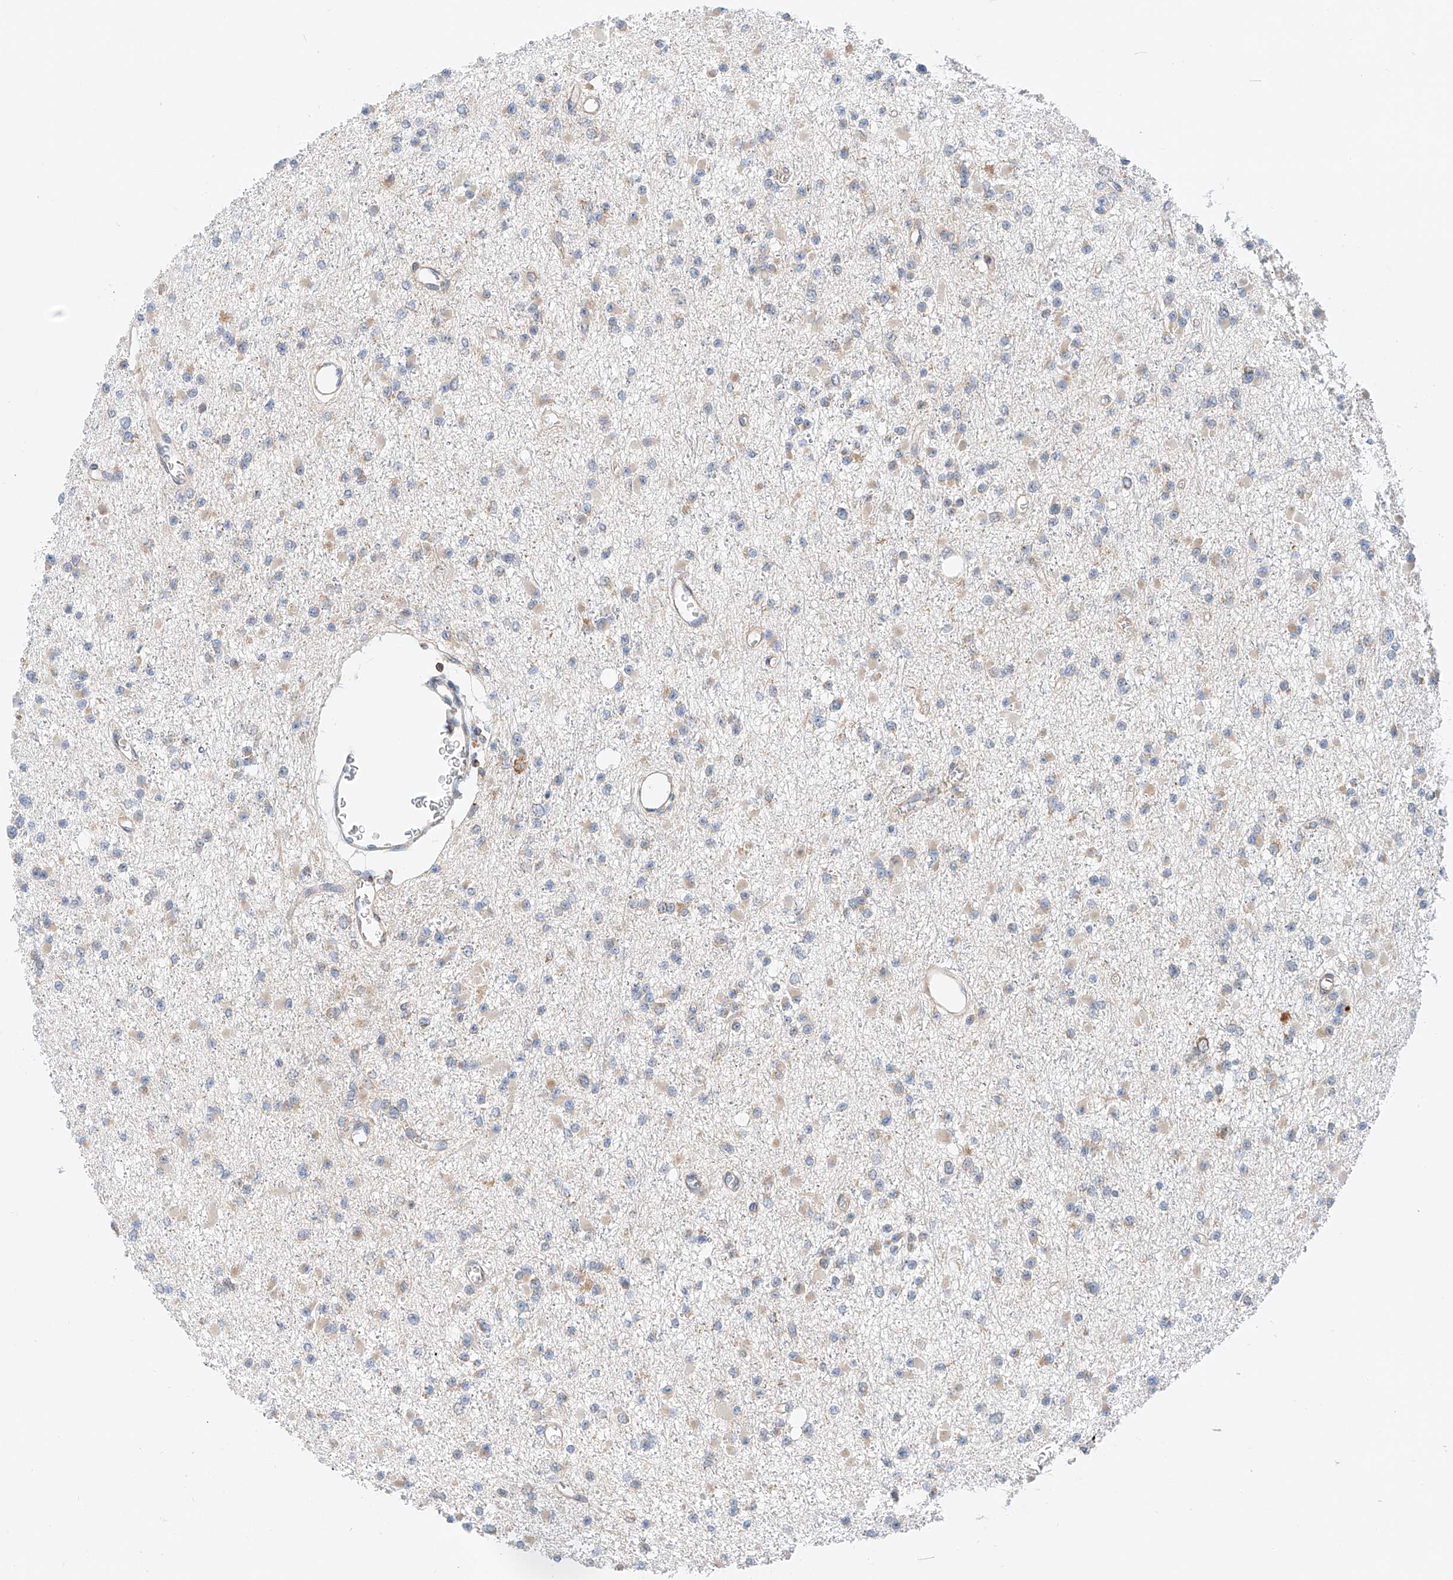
{"staining": {"intensity": "weak", "quantity": "25%-75%", "location": "cytoplasmic/membranous"}, "tissue": "glioma", "cell_type": "Tumor cells", "image_type": "cancer", "snomed": [{"axis": "morphology", "description": "Glioma, malignant, Low grade"}, {"axis": "topography", "description": "Brain"}], "caption": "The micrograph reveals immunohistochemical staining of malignant glioma (low-grade). There is weak cytoplasmic/membranous positivity is appreciated in about 25%-75% of tumor cells. The staining is performed using DAB (3,3'-diaminobenzidine) brown chromogen to label protein expression. The nuclei are counter-stained blue using hematoxylin.", "gene": "MFN2", "patient": {"sex": "female", "age": 22}}